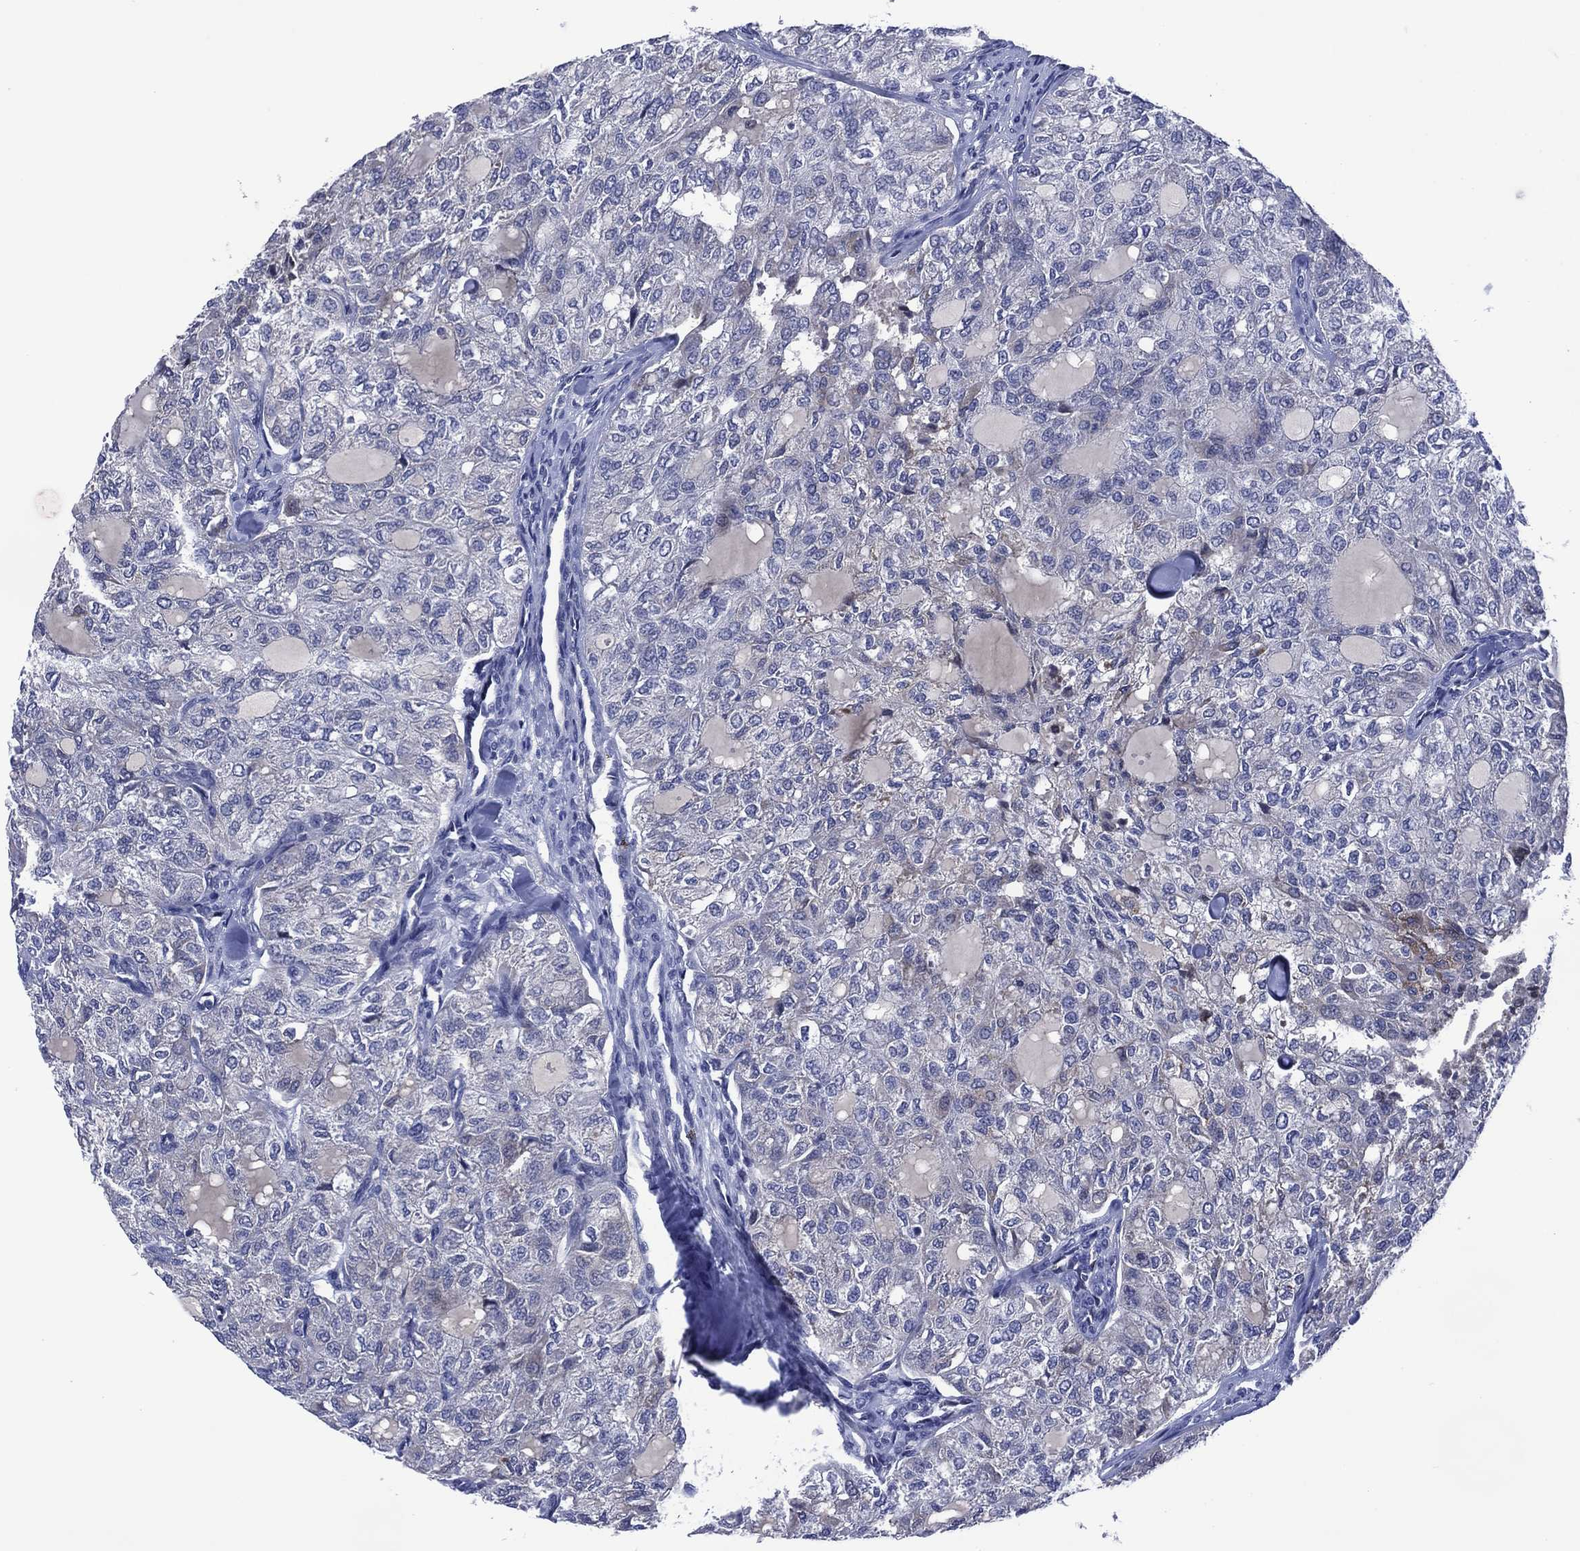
{"staining": {"intensity": "negative", "quantity": "none", "location": "none"}, "tissue": "thyroid cancer", "cell_type": "Tumor cells", "image_type": "cancer", "snomed": [{"axis": "morphology", "description": "Follicular adenoma carcinoma, NOS"}, {"axis": "topography", "description": "Thyroid gland"}], "caption": "Immunohistochemistry image of neoplastic tissue: human follicular adenoma carcinoma (thyroid) stained with DAB (3,3'-diaminobenzidine) shows no significant protein staining in tumor cells. Brightfield microscopy of immunohistochemistry (IHC) stained with DAB (brown) and hematoxylin (blue), captured at high magnification.", "gene": "USP26", "patient": {"sex": "male", "age": 75}}